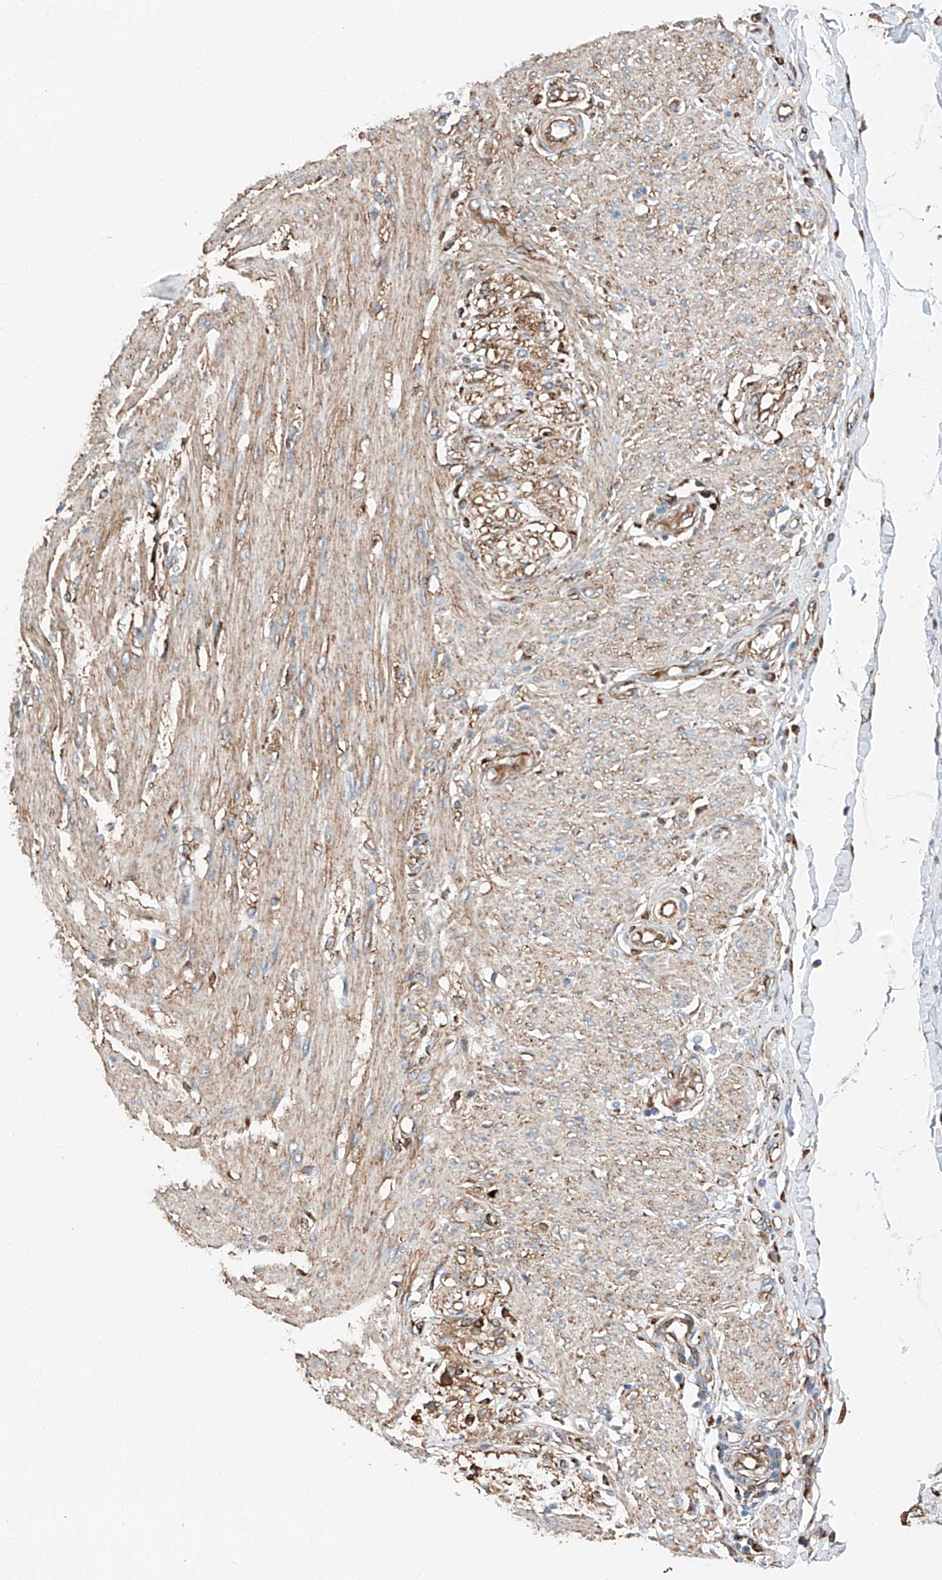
{"staining": {"intensity": "moderate", "quantity": ">75%", "location": "cytoplasmic/membranous"}, "tissue": "smooth muscle", "cell_type": "Smooth muscle cells", "image_type": "normal", "snomed": [{"axis": "morphology", "description": "Normal tissue, NOS"}, {"axis": "morphology", "description": "Adenocarcinoma, NOS"}, {"axis": "topography", "description": "Colon"}, {"axis": "topography", "description": "Peripheral nerve tissue"}], "caption": "DAB (3,3'-diaminobenzidine) immunohistochemical staining of unremarkable smooth muscle reveals moderate cytoplasmic/membranous protein positivity in approximately >75% of smooth muscle cells. The staining is performed using DAB brown chromogen to label protein expression. The nuclei are counter-stained blue using hematoxylin.", "gene": "ZNF804A", "patient": {"sex": "male", "age": 14}}